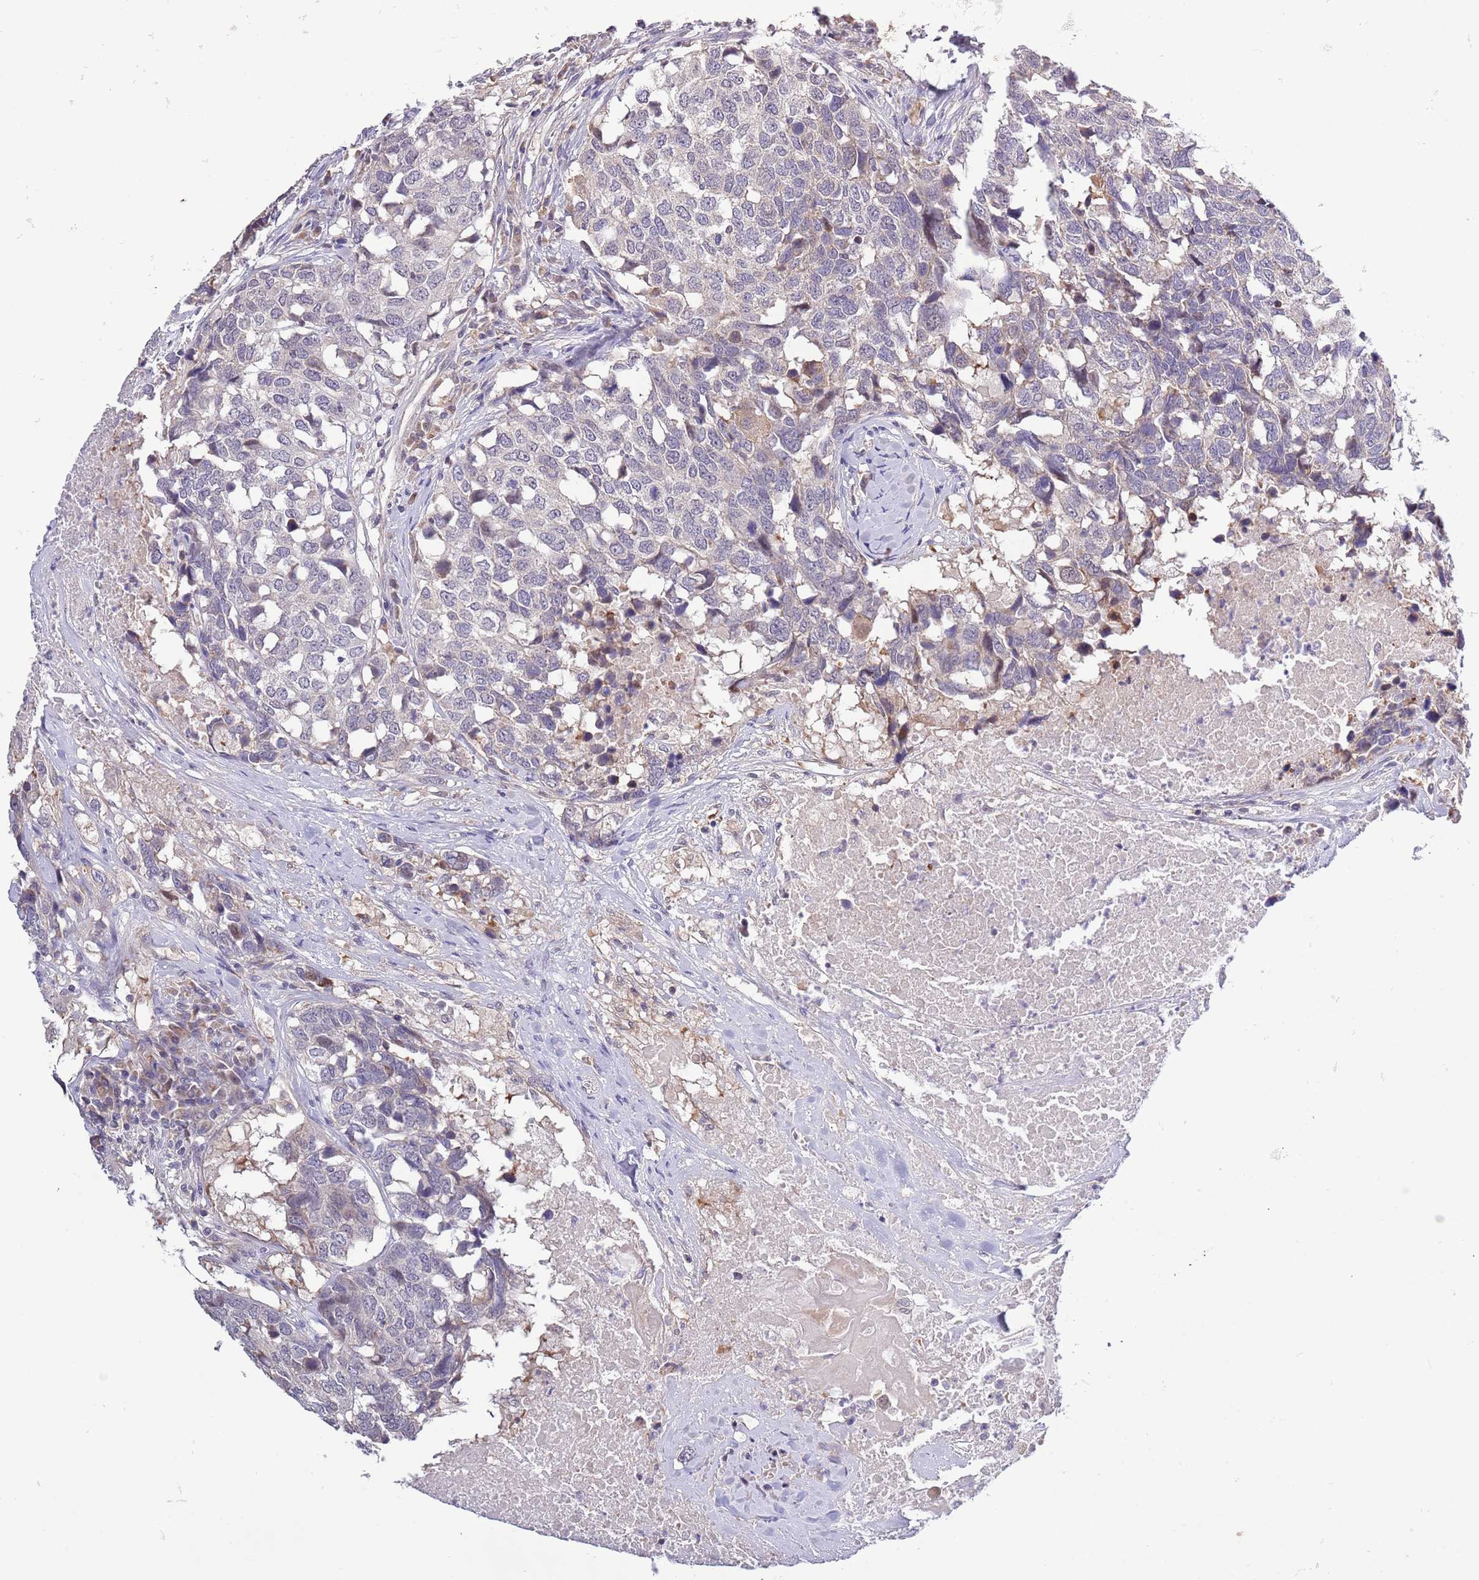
{"staining": {"intensity": "negative", "quantity": "none", "location": "none"}, "tissue": "head and neck cancer", "cell_type": "Tumor cells", "image_type": "cancer", "snomed": [{"axis": "morphology", "description": "Squamous cell carcinoma, NOS"}, {"axis": "topography", "description": "Head-Neck"}], "caption": "A high-resolution photomicrograph shows IHC staining of squamous cell carcinoma (head and neck), which reveals no significant positivity in tumor cells.", "gene": "LIPJ", "patient": {"sex": "male", "age": 66}}